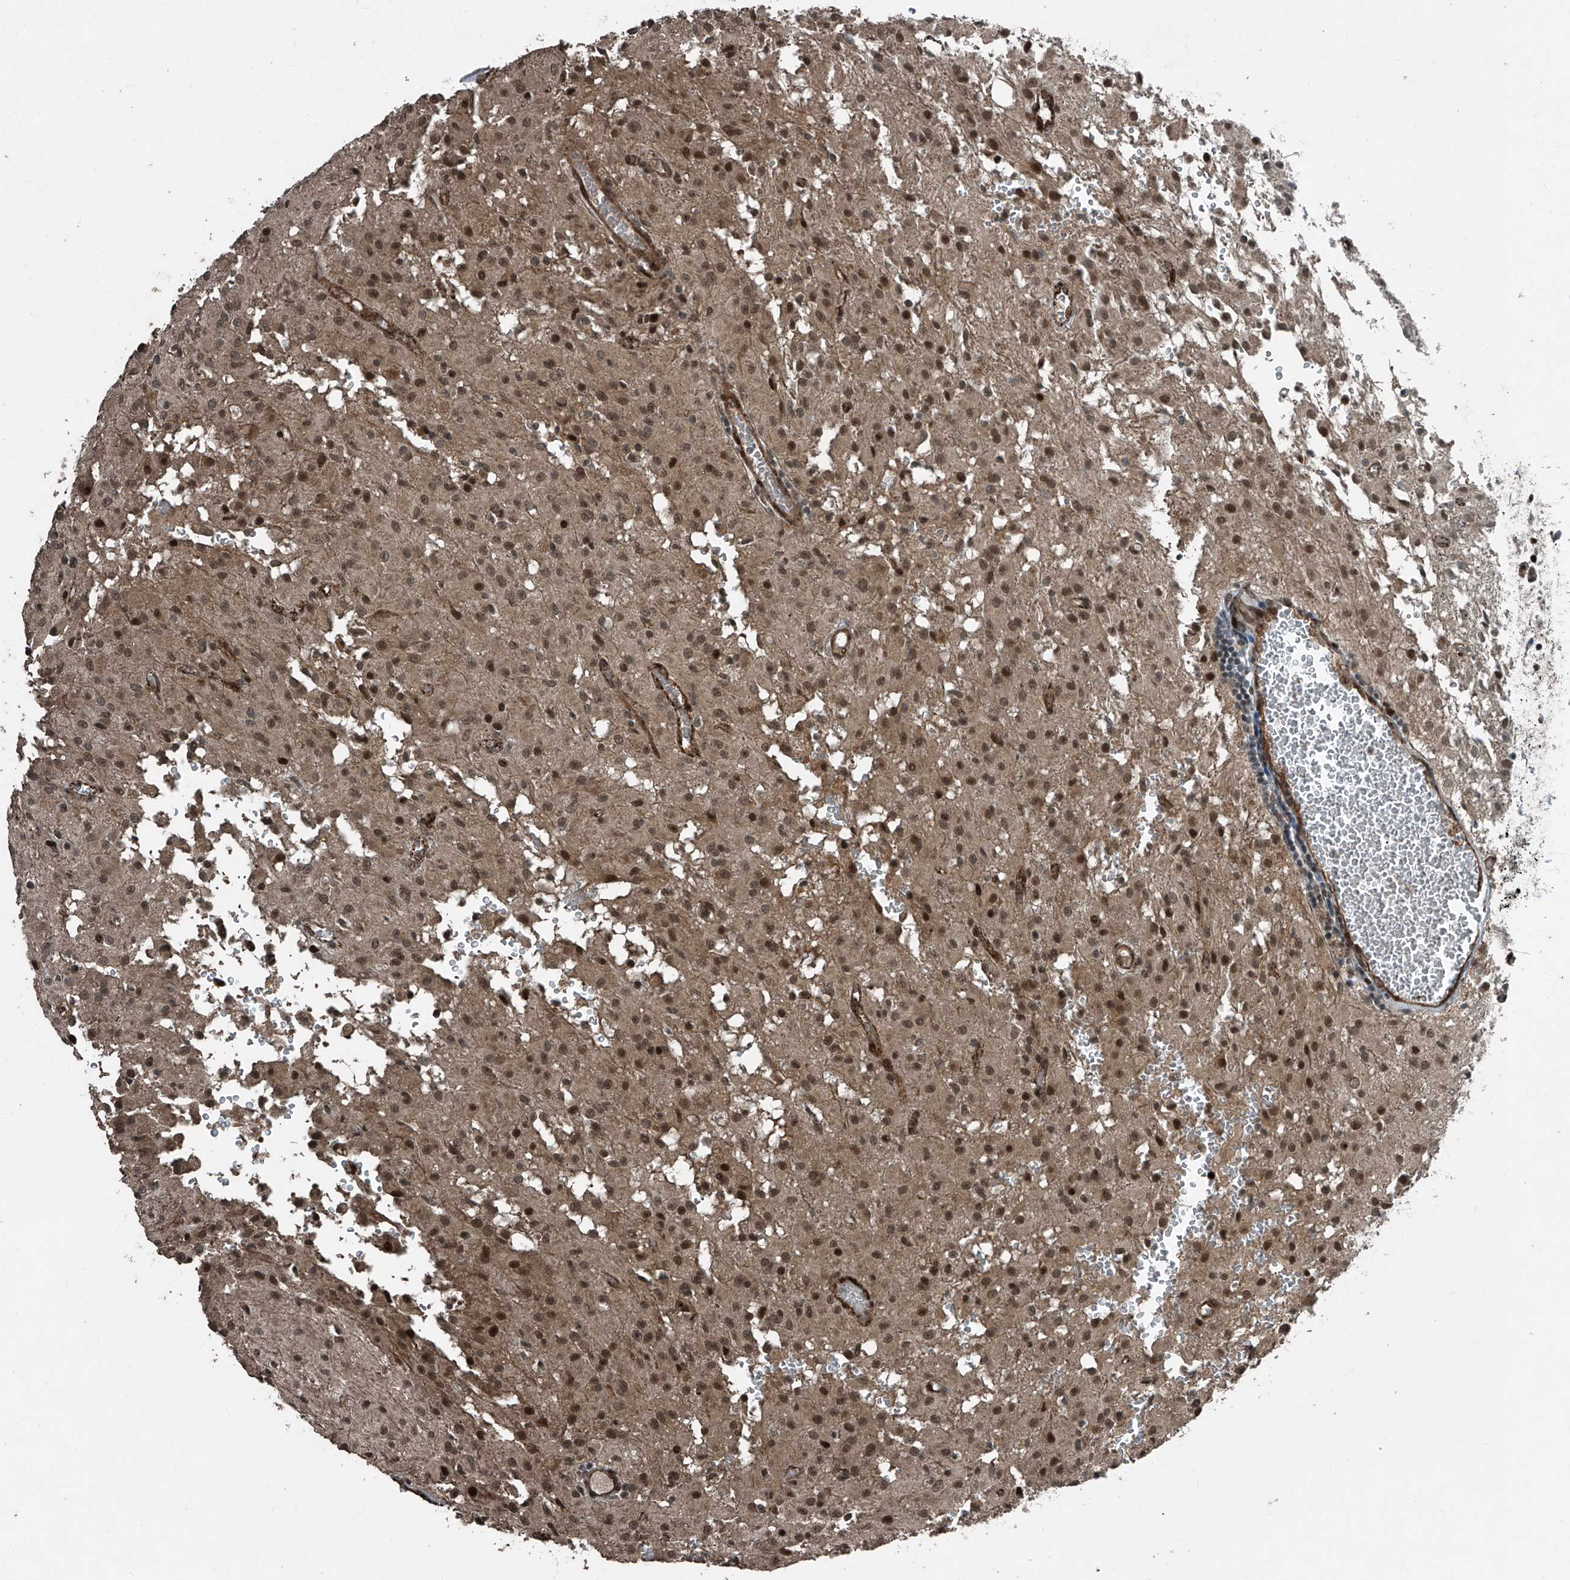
{"staining": {"intensity": "moderate", "quantity": ">75%", "location": "nuclear"}, "tissue": "glioma", "cell_type": "Tumor cells", "image_type": "cancer", "snomed": [{"axis": "morphology", "description": "Glioma, malignant, High grade"}, {"axis": "topography", "description": "Brain"}], "caption": "This micrograph displays malignant glioma (high-grade) stained with immunohistochemistry (IHC) to label a protein in brown. The nuclear of tumor cells show moderate positivity for the protein. Nuclei are counter-stained blue.", "gene": "ZNF570", "patient": {"sex": "female", "age": 59}}